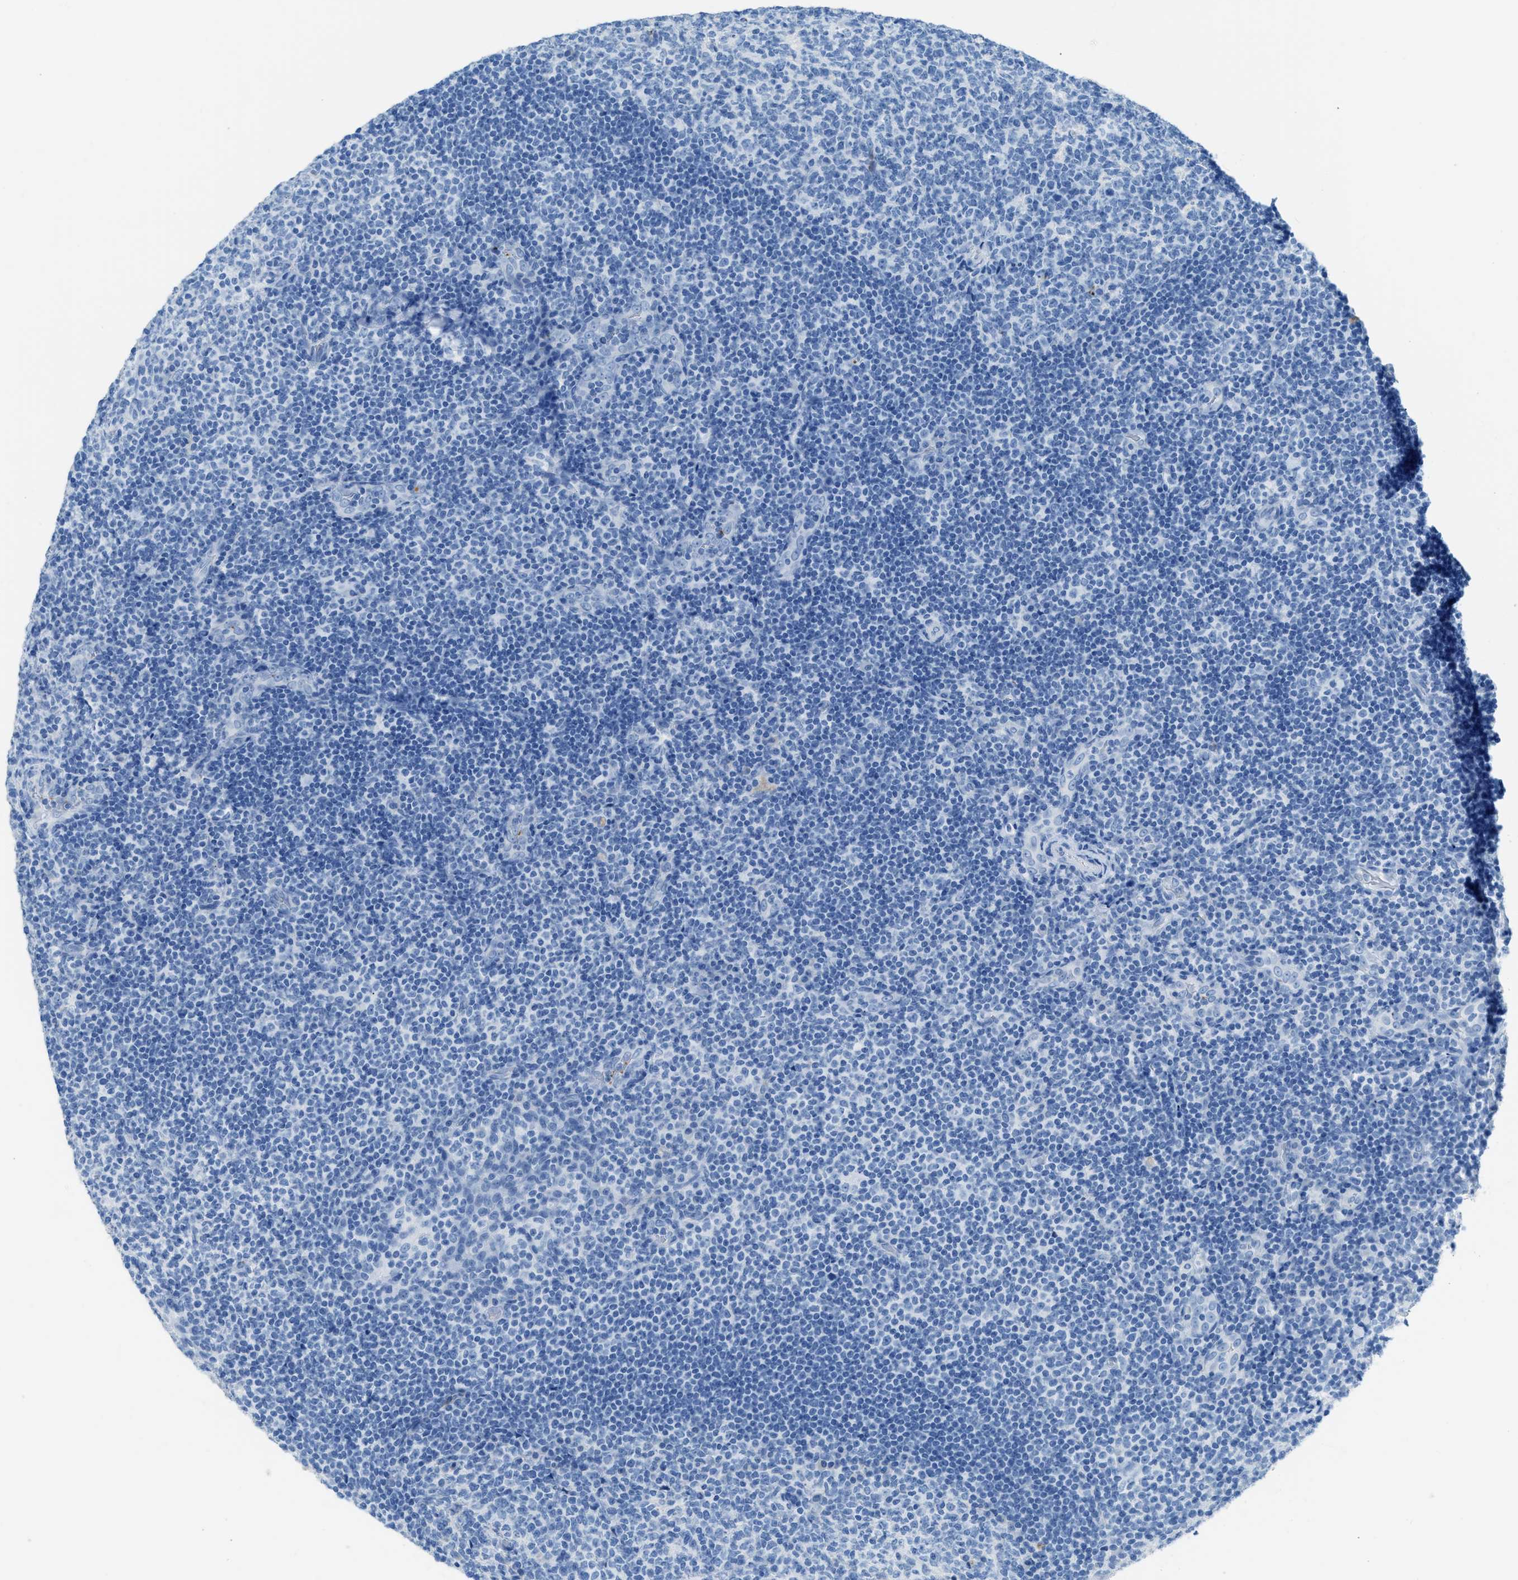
{"staining": {"intensity": "negative", "quantity": "none", "location": "none"}, "tissue": "tonsil", "cell_type": "Germinal center cells", "image_type": "normal", "snomed": [{"axis": "morphology", "description": "Normal tissue, NOS"}, {"axis": "topography", "description": "Tonsil"}], "caption": "Protein analysis of normal tonsil reveals no significant staining in germinal center cells. (Stains: DAB (3,3'-diaminobenzidine) immunohistochemistry with hematoxylin counter stain, Microscopy: brightfield microscopy at high magnification).", "gene": "FAIM2", "patient": {"sex": "male", "age": 17}}